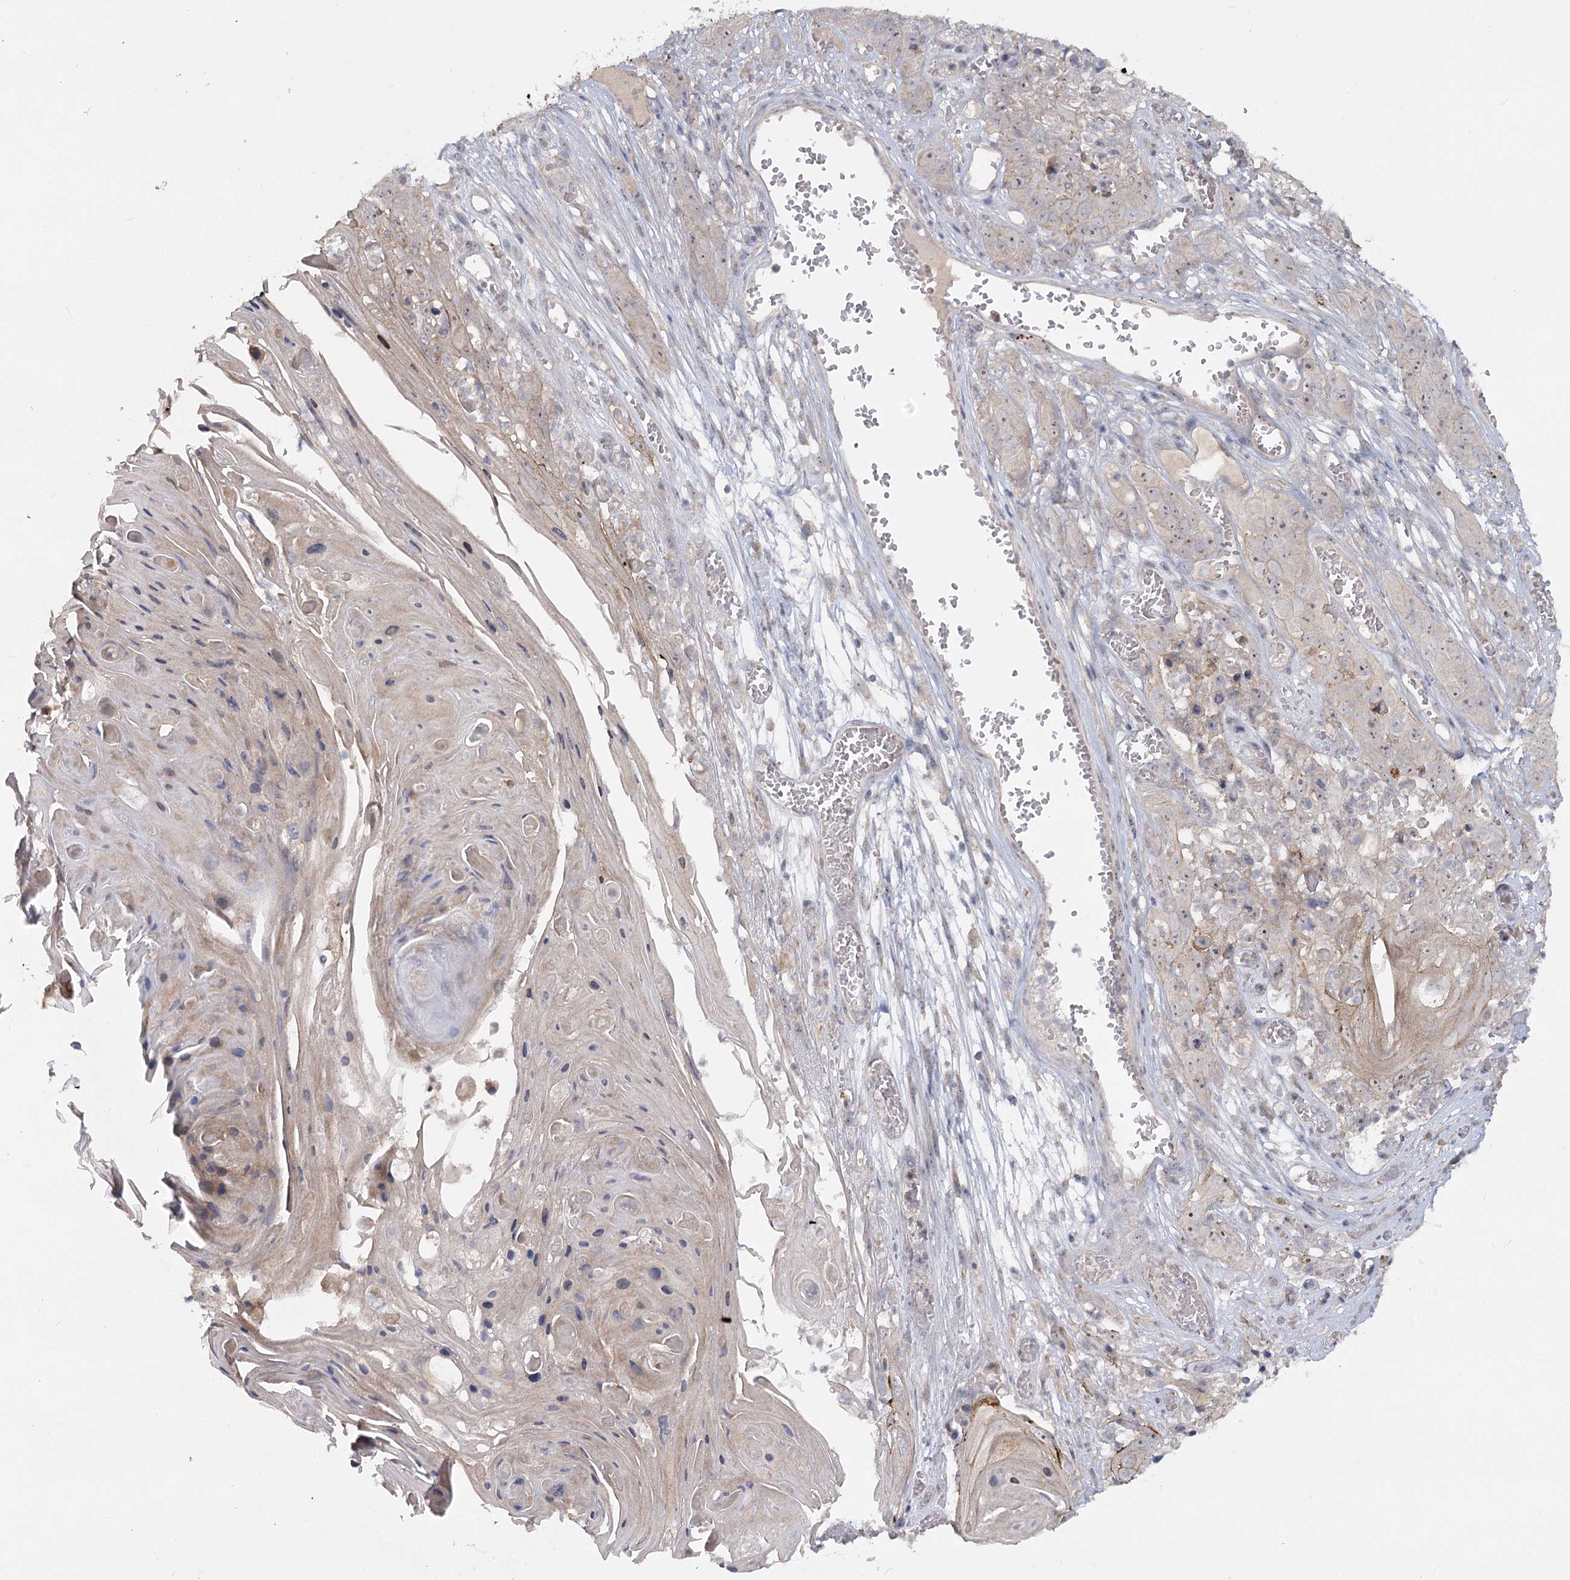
{"staining": {"intensity": "weak", "quantity": "<25%", "location": "cytoplasmic/membranous,nuclear"}, "tissue": "skin cancer", "cell_type": "Tumor cells", "image_type": "cancer", "snomed": [{"axis": "morphology", "description": "Squamous cell carcinoma, NOS"}, {"axis": "topography", "description": "Skin"}], "caption": "DAB (3,3'-diaminobenzidine) immunohistochemical staining of skin squamous cell carcinoma shows no significant positivity in tumor cells.", "gene": "ANGPTL5", "patient": {"sex": "male", "age": 55}}